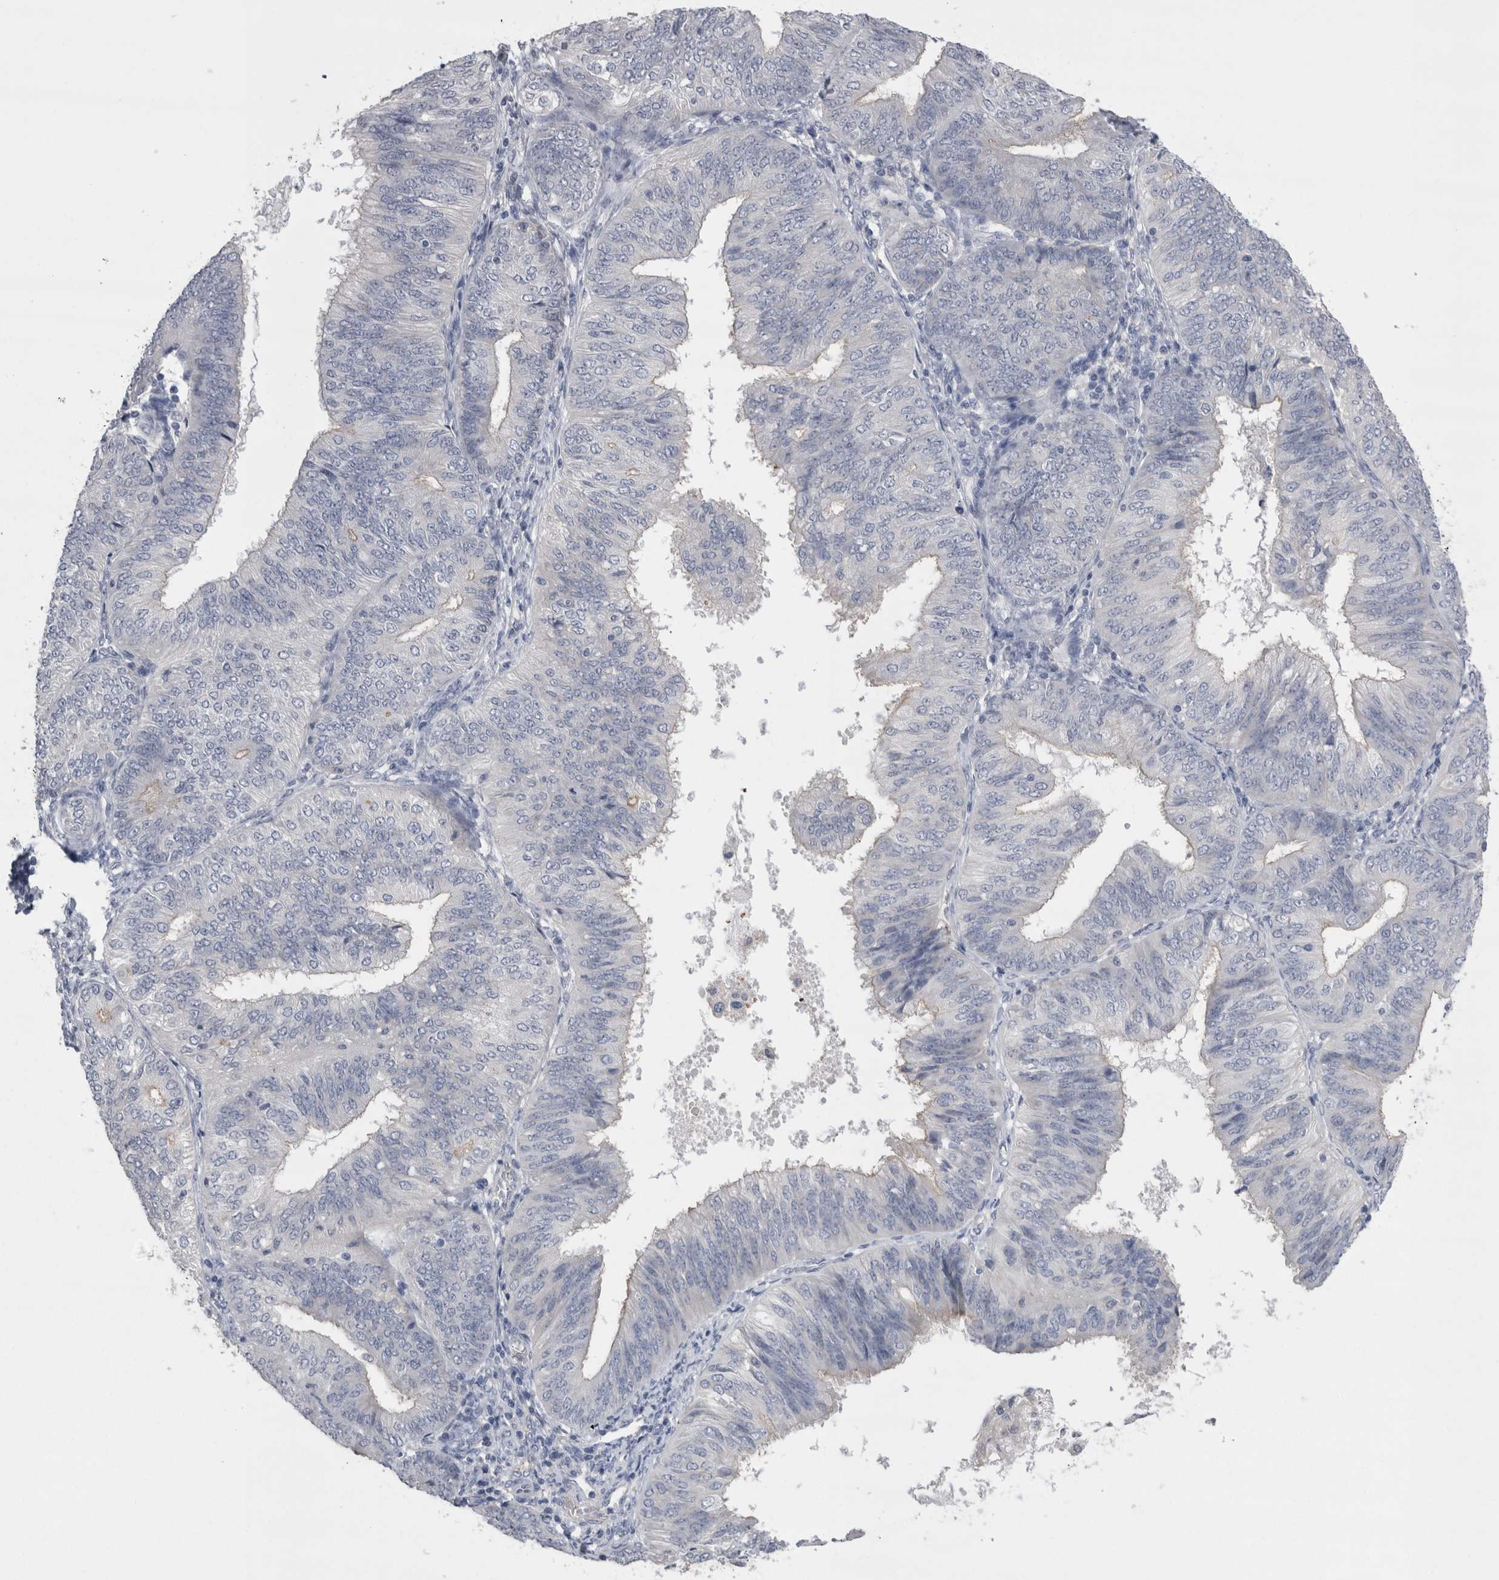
{"staining": {"intensity": "negative", "quantity": "none", "location": "none"}, "tissue": "endometrial cancer", "cell_type": "Tumor cells", "image_type": "cancer", "snomed": [{"axis": "morphology", "description": "Adenocarcinoma, NOS"}, {"axis": "topography", "description": "Endometrium"}], "caption": "A histopathology image of endometrial cancer (adenocarcinoma) stained for a protein displays no brown staining in tumor cells.", "gene": "REG1A", "patient": {"sex": "female", "age": 58}}